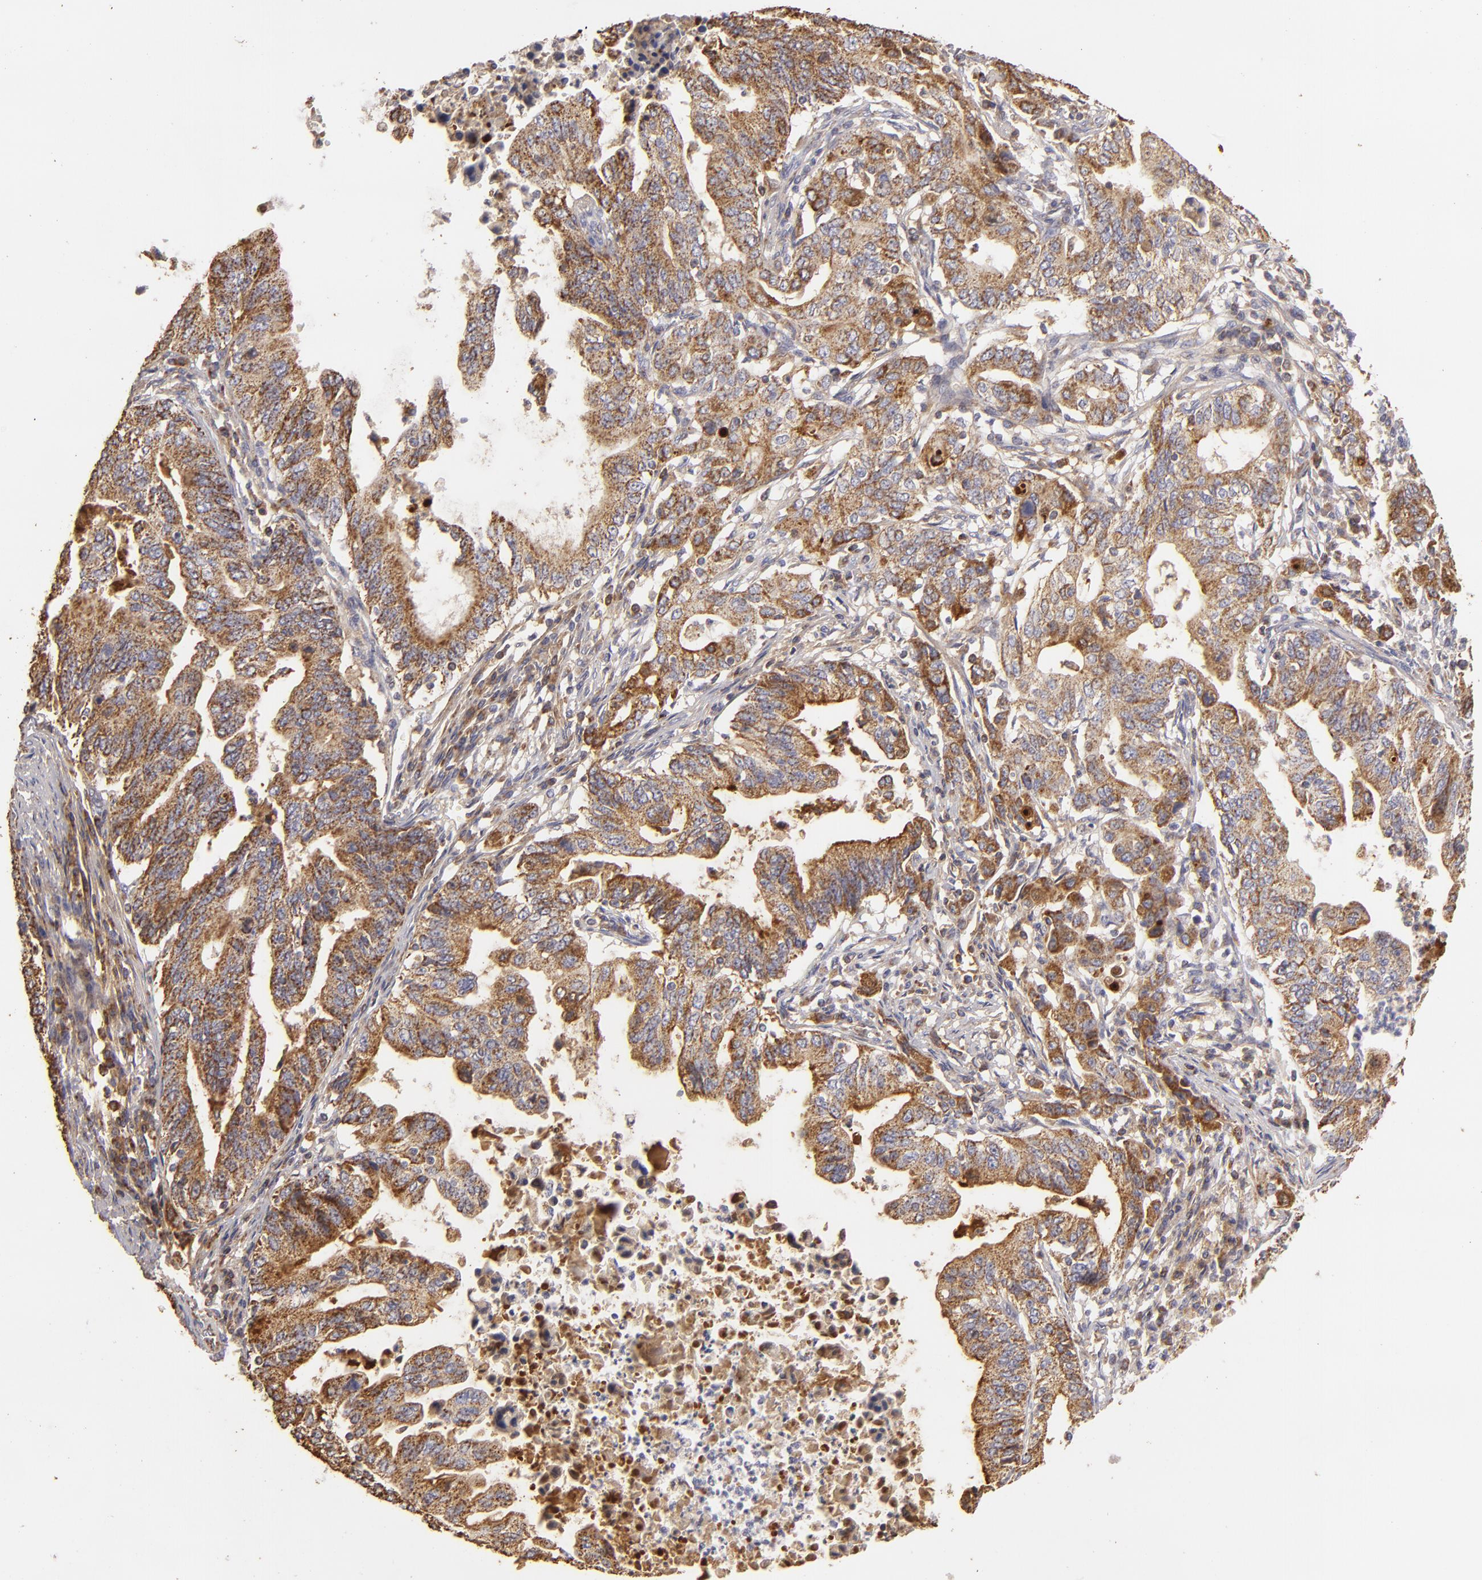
{"staining": {"intensity": "moderate", "quantity": ">75%", "location": "cytoplasmic/membranous"}, "tissue": "stomach cancer", "cell_type": "Tumor cells", "image_type": "cancer", "snomed": [{"axis": "morphology", "description": "Adenocarcinoma, NOS"}, {"axis": "topography", "description": "Stomach, upper"}], "caption": "IHC (DAB) staining of stomach adenocarcinoma exhibits moderate cytoplasmic/membranous protein expression in about >75% of tumor cells. Using DAB (brown) and hematoxylin (blue) stains, captured at high magnification using brightfield microscopy.", "gene": "CFB", "patient": {"sex": "female", "age": 50}}